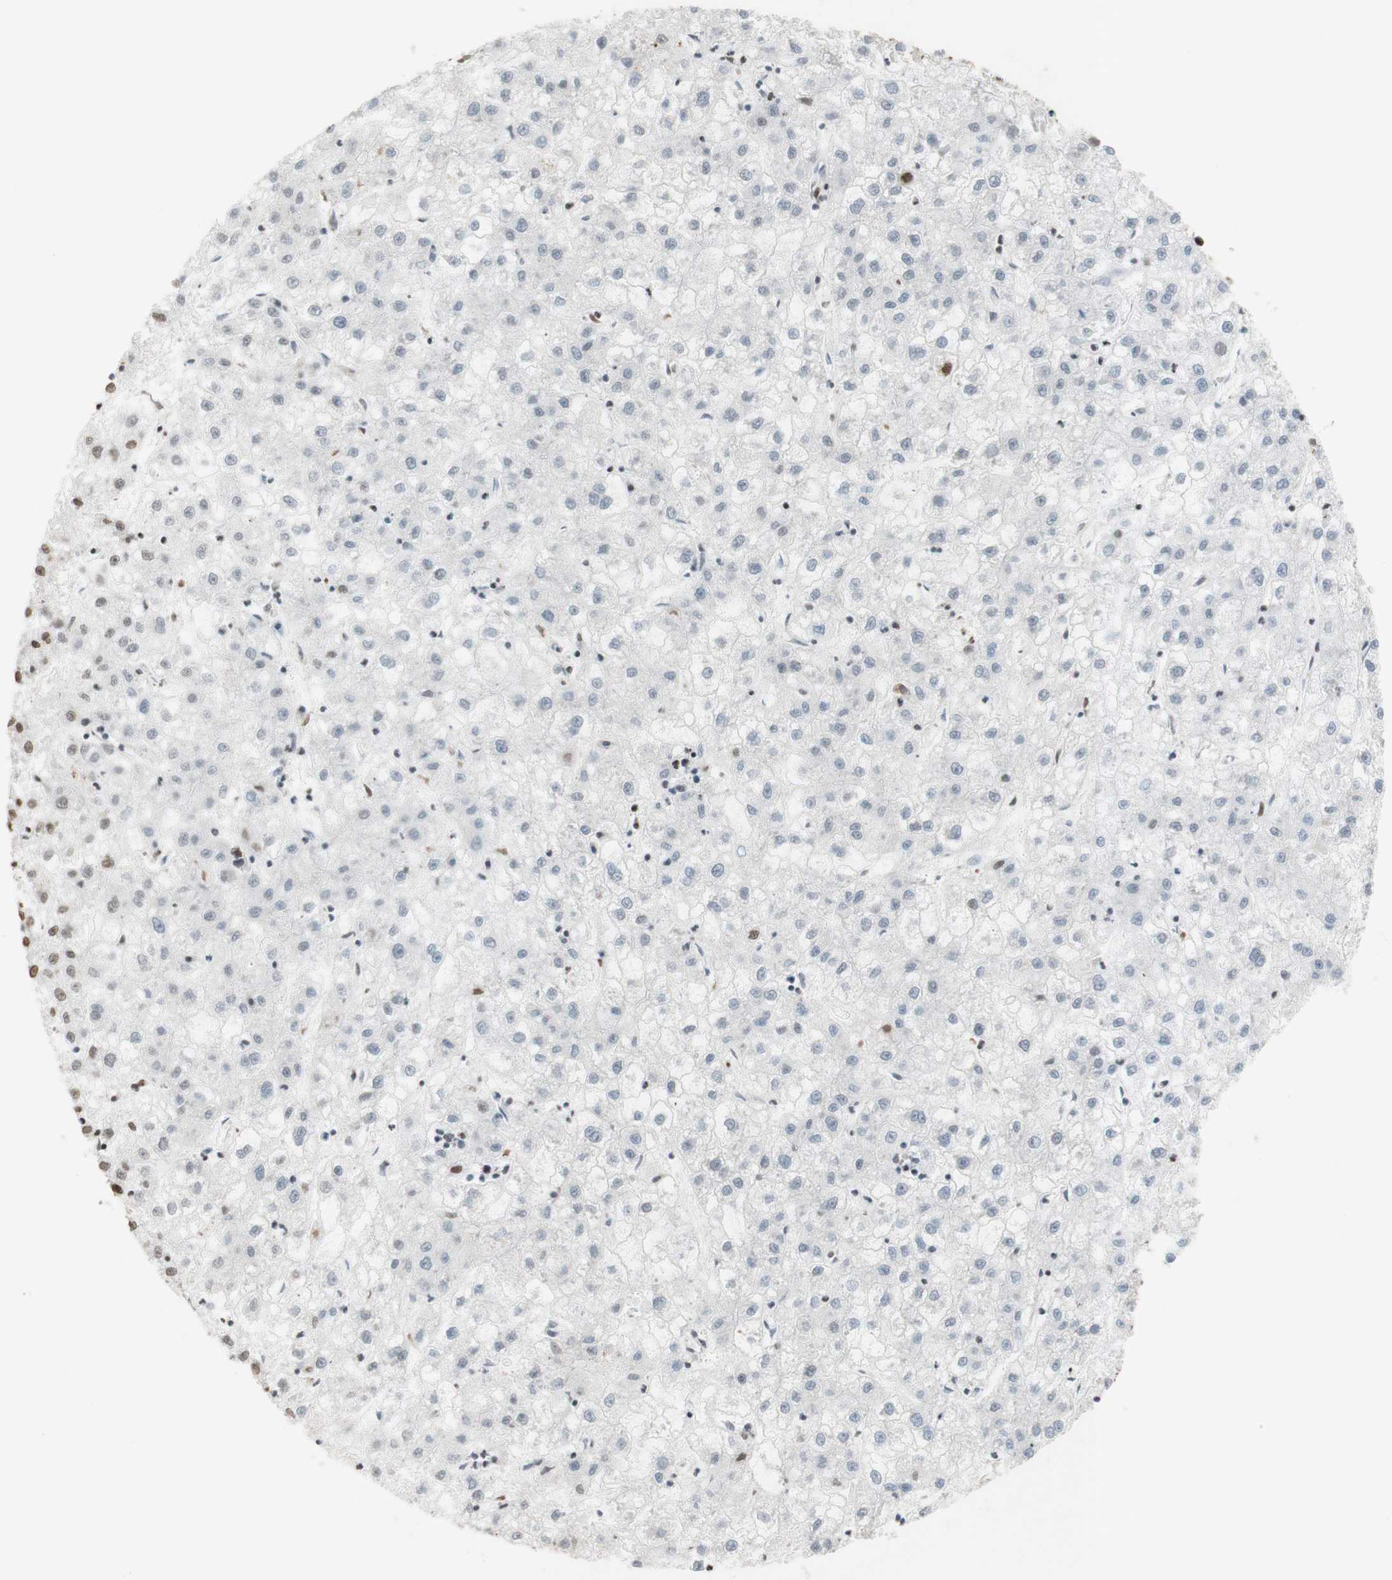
{"staining": {"intensity": "negative", "quantity": "none", "location": "none"}, "tissue": "liver cancer", "cell_type": "Tumor cells", "image_type": "cancer", "snomed": [{"axis": "morphology", "description": "Carcinoma, Hepatocellular, NOS"}, {"axis": "topography", "description": "Liver"}], "caption": "This is a photomicrograph of immunohistochemistry staining of hepatocellular carcinoma (liver), which shows no positivity in tumor cells. (DAB IHC, high magnification).", "gene": "HNRNPA2B1", "patient": {"sex": "male", "age": 72}}